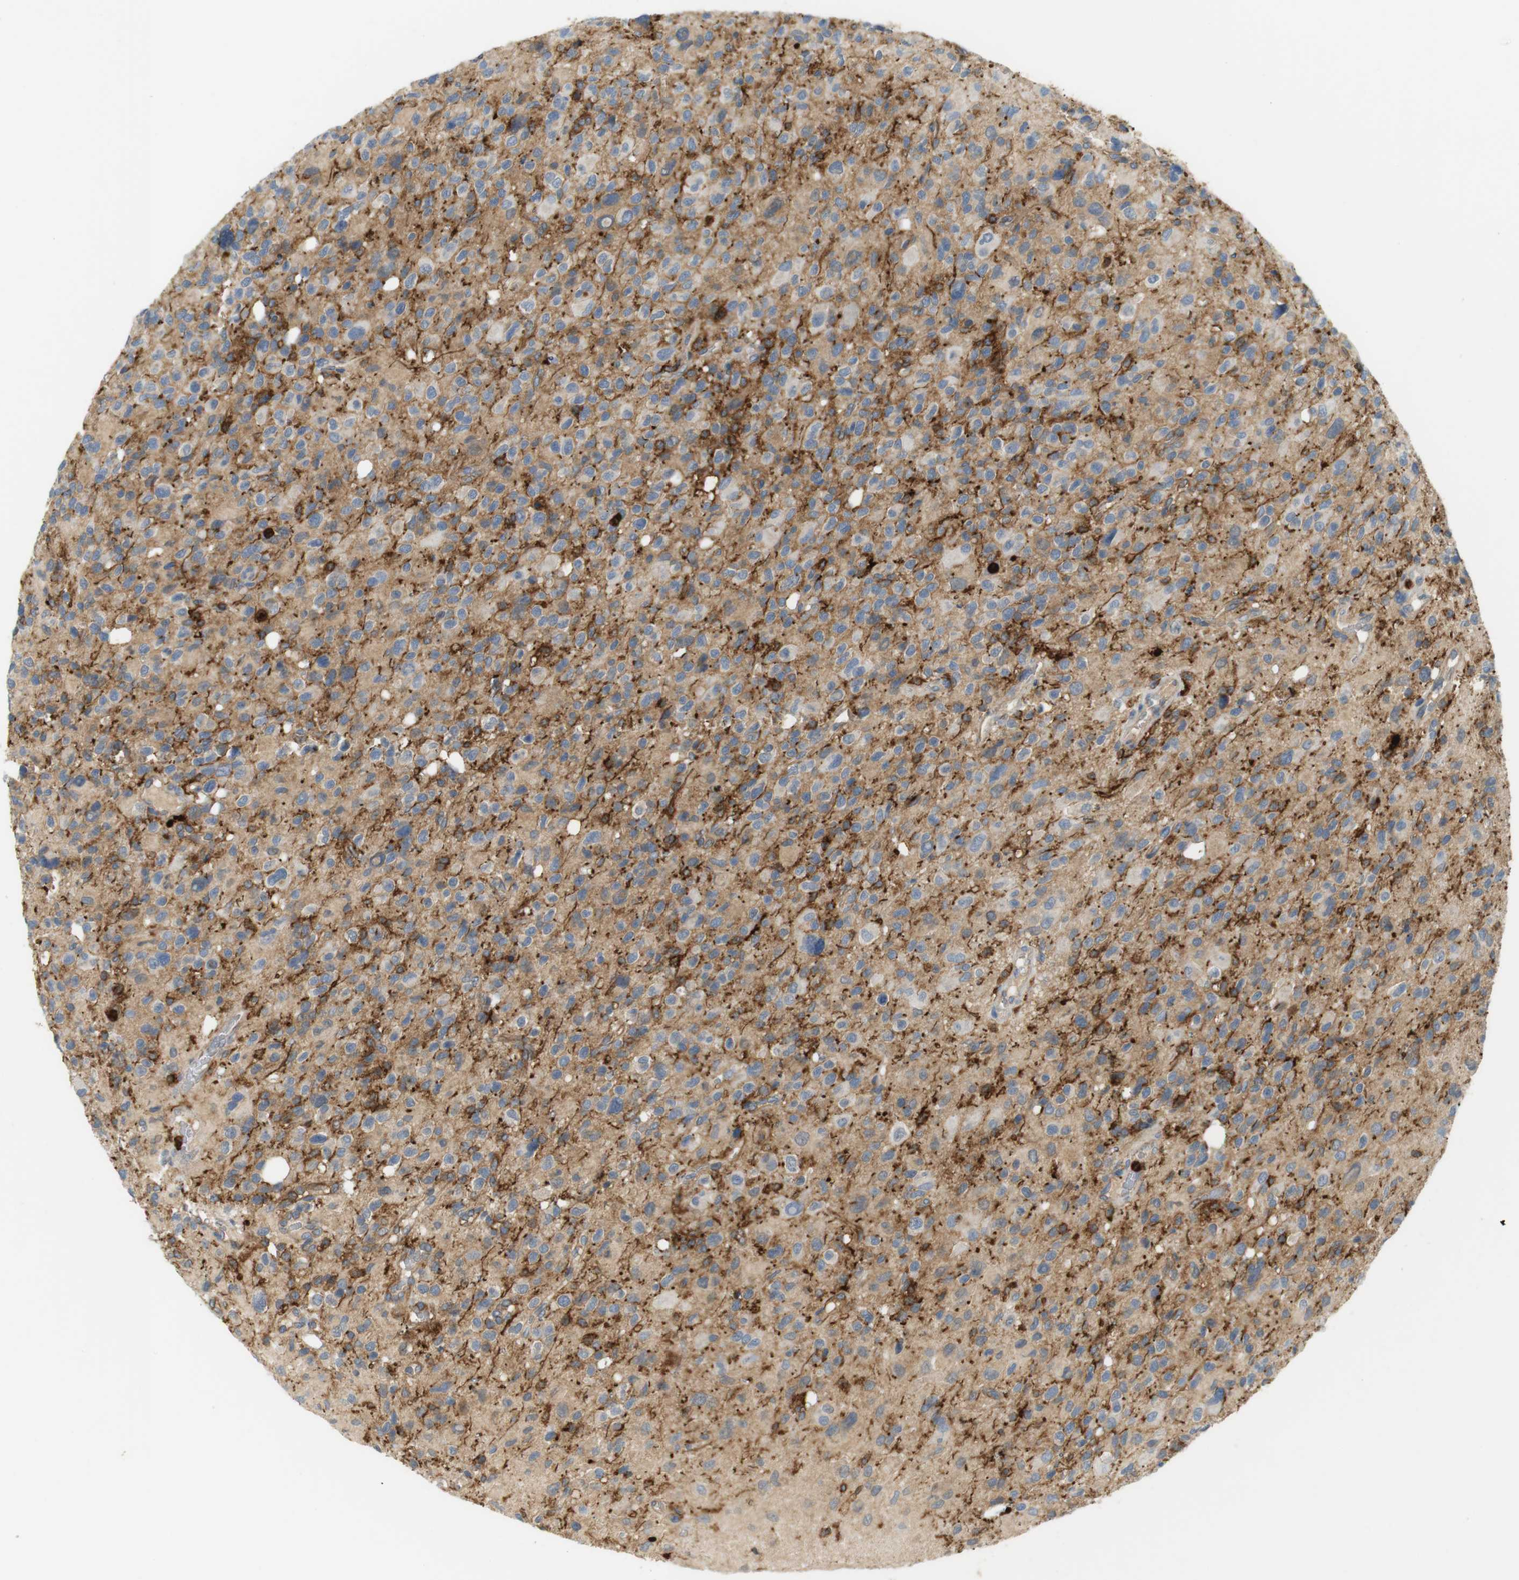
{"staining": {"intensity": "weak", "quantity": ">75%", "location": "cytoplasmic/membranous"}, "tissue": "glioma", "cell_type": "Tumor cells", "image_type": "cancer", "snomed": [{"axis": "morphology", "description": "Glioma, malignant, High grade"}, {"axis": "topography", "description": "Brain"}], "caption": "This is a micrograph of immunohistochemistry (IHC) staining of malignant glioma (high-grade), which shows weak staining in the cytoplasmic/membranous of tumor cells.", "gene": "SIRPA", "patient": {"sex": "male", "age": 48}}